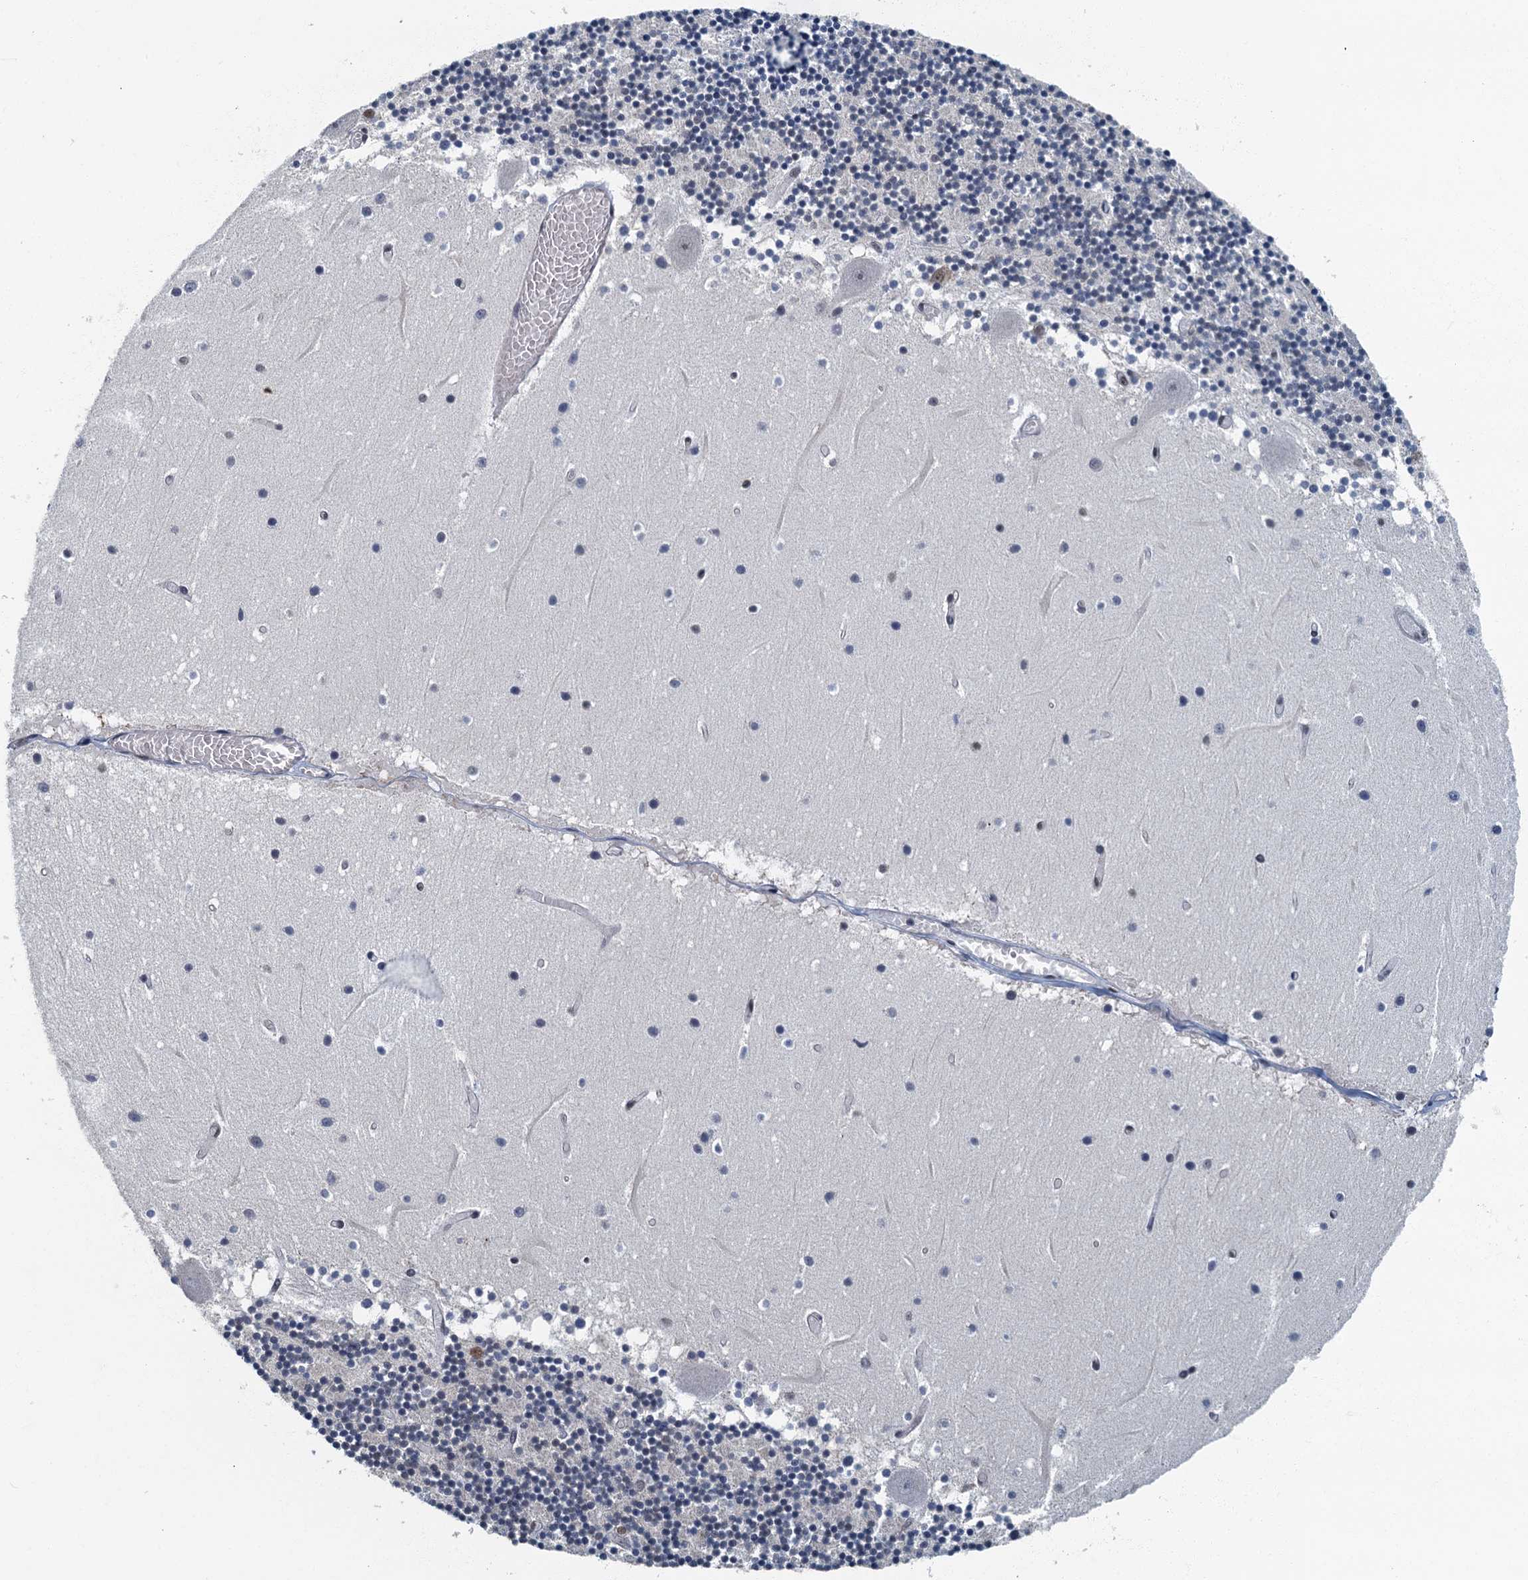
{"staining": {"intensity": "weak", "quantity": "25%-75%", "location": "nuclear"}, "tissue": "cerebellum", "cell_type": "Cells in granular layer", "image_type": "normal", "snomed": [{"axis": "morphology", "description": "Normal tissue, NOS"}, {"axis": "topography", "description": "Cerebellum"}], "caption": "A micrograph of human cerebellum stained for a protein shows weak nuclear brown staining in cells in granular layer.", "gene": "GADL1", "patient": {"sex": "female", "age": 28}}